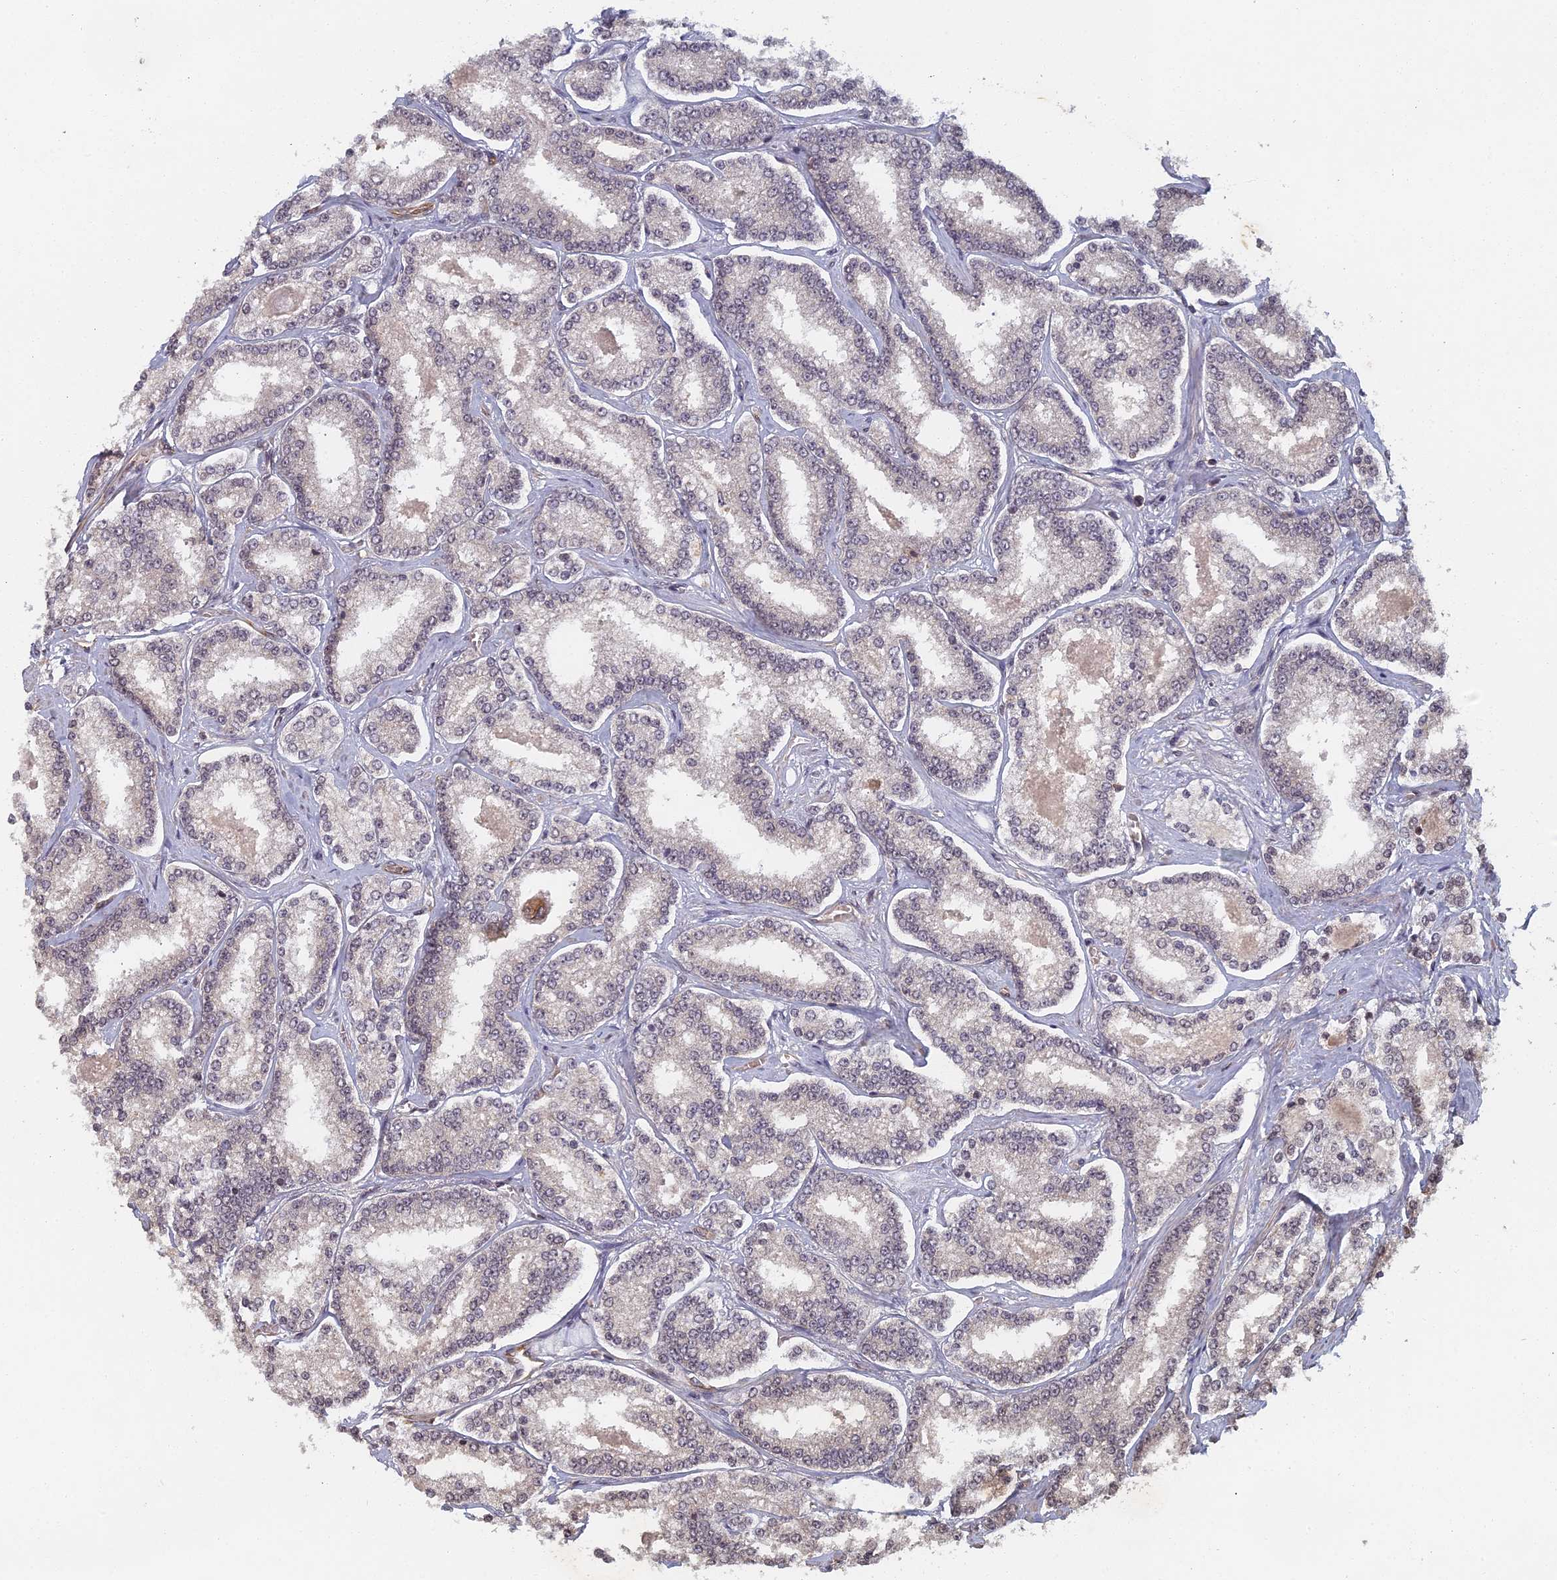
{"staining": {"intensity": "negative", "quantity": "none", "location": "none"}, "tissue": "prostate cancer", "cell_type": "Tumor cells", "image_type": "cancer", "snomed": [{"axis": "morphology", "description": "Normal tissue, NOS"}, {"axis": "morphology", "description": "Adenocarcinoma, High grade"}, {"axis": "topography", "description": "Prostate"}], "caption": "DAB immunohistochemical staining of human prostate cancer exhibits no significant positivity in tumor cells. (IHC, brightfield microscopy, high magnification).", "gene": "ABCB10", "patient": {"sex": "male", "age": 83}}